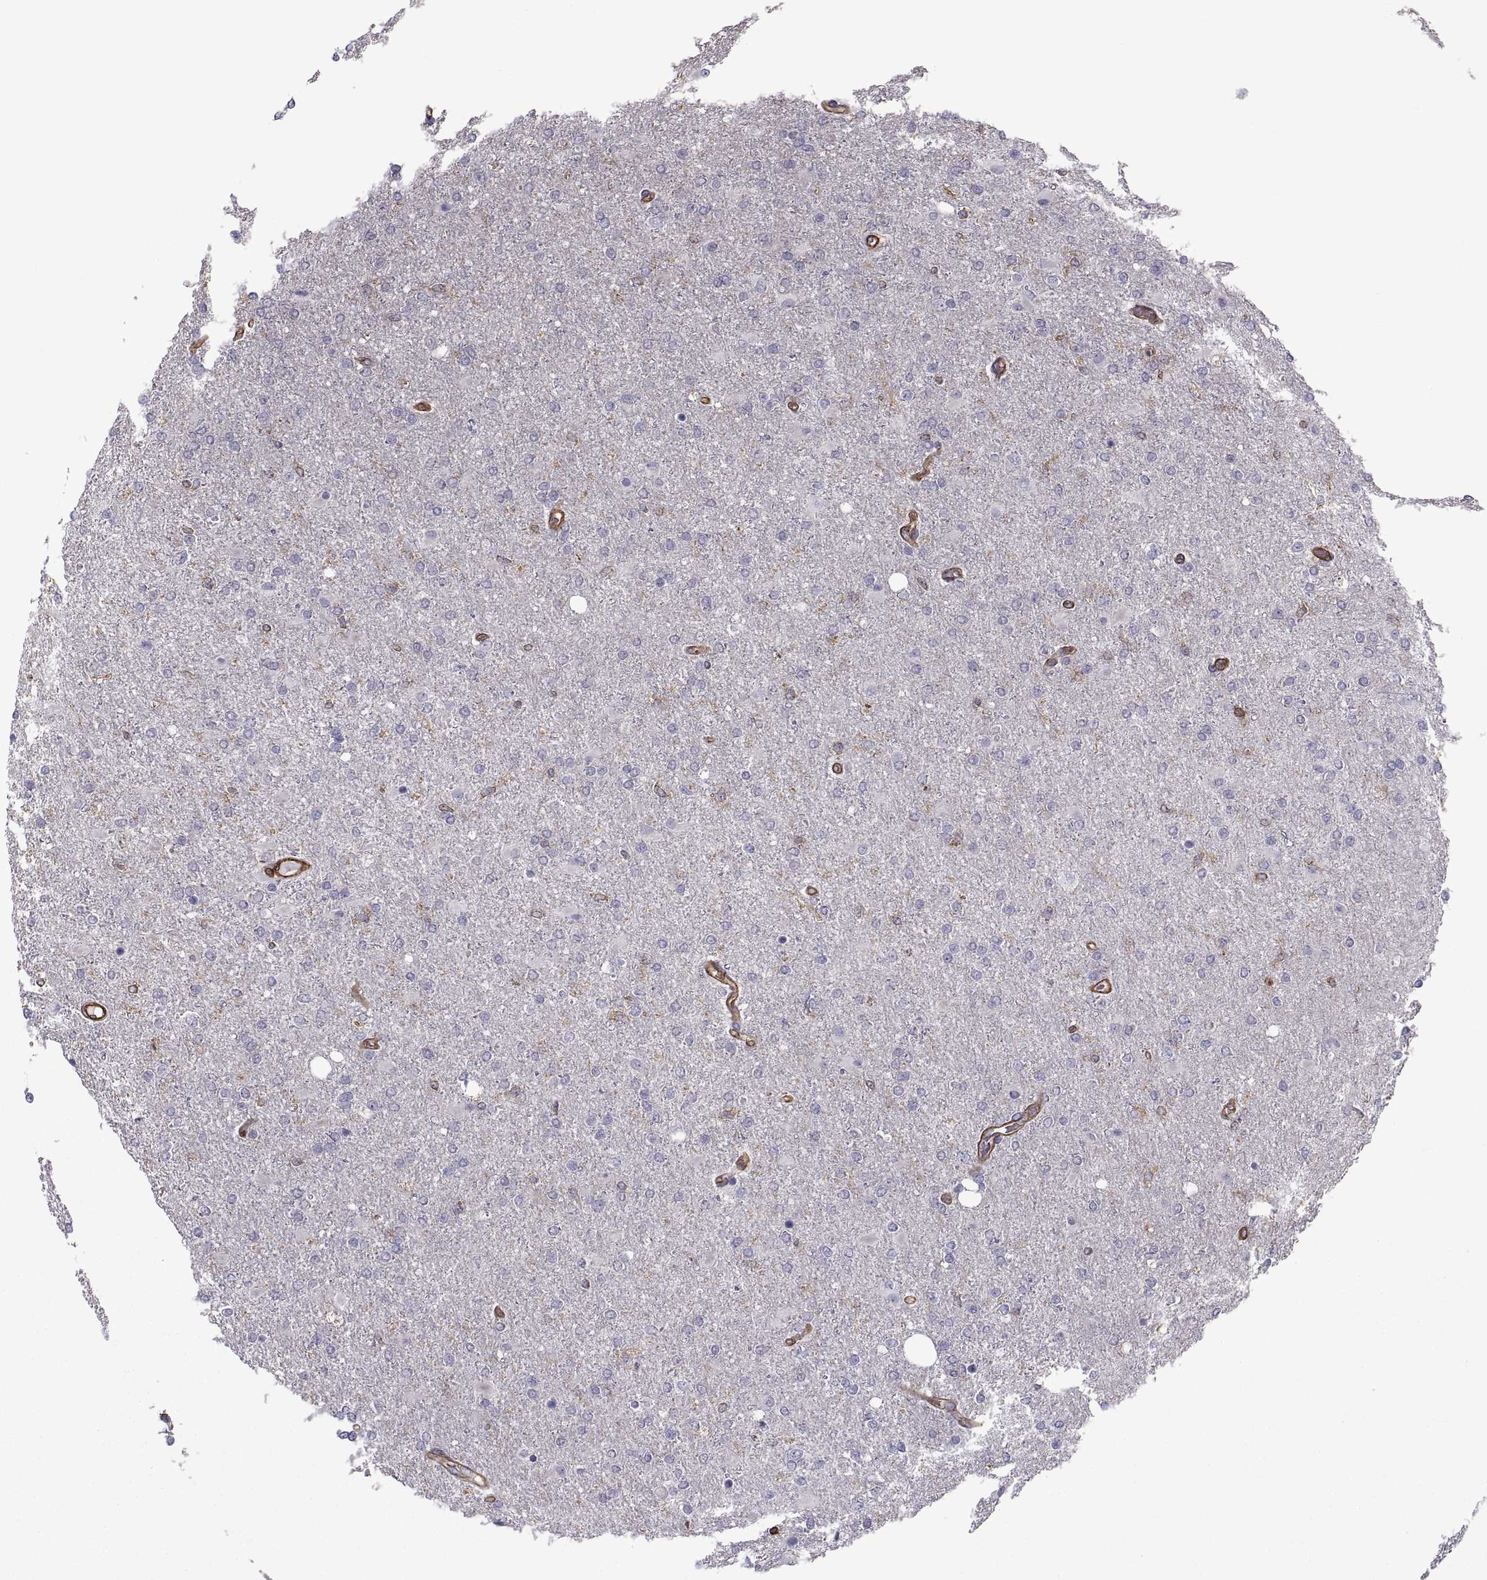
{"staining": {"intensity": "negative", "quantity": "none", "location": "none"}, "tissue": "glioma", "cell_type": "Tumor cells", "image_type": "cancer", "snomed": [{"axis": "morphology", "description": "Glioma, malignant, High grade"}, {"axis": "topography", "description": "Cerebral cortex"}], "caption": "A photomicrograph of human malignant high-grade glioma is negative for staining in tumor cells. (DAB immunohistochemistry (IHC), high magnification).", "gene": "MYH9", "patient": {"sex": "male", "age": 70}}